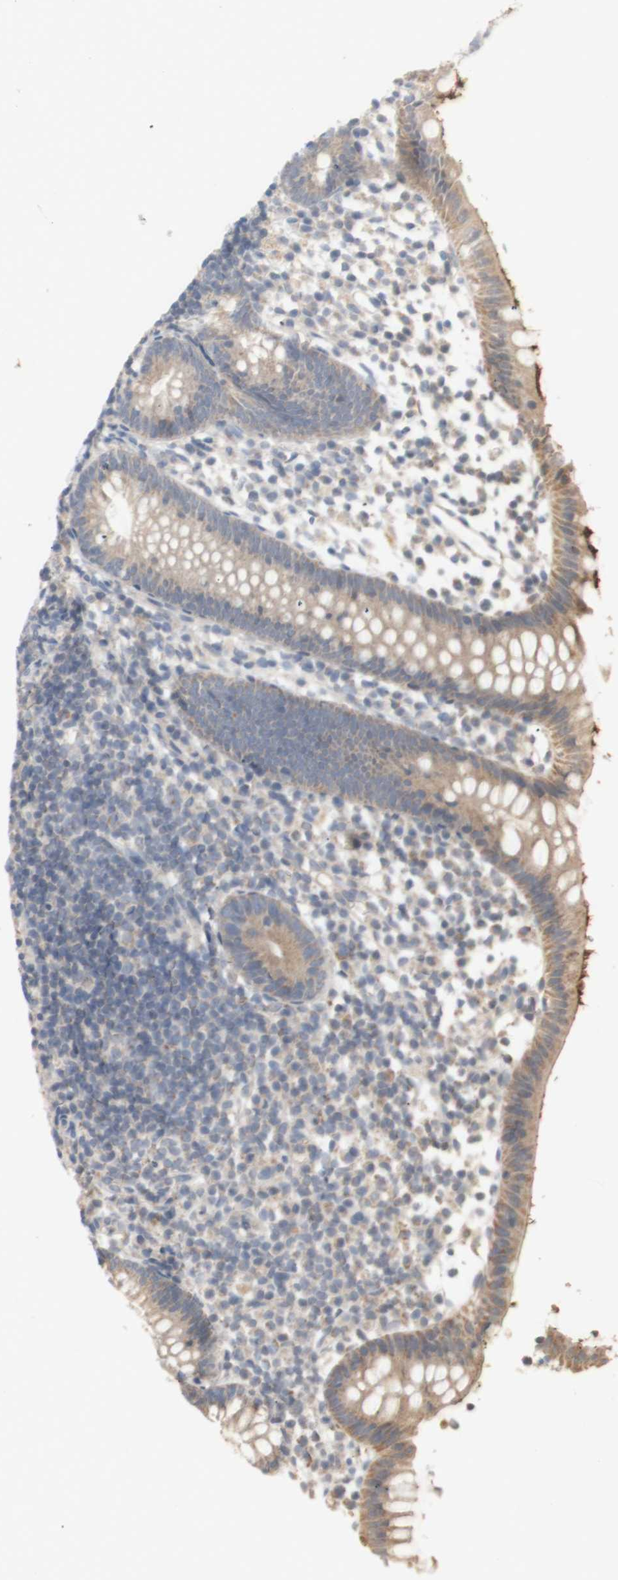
{"staining": {"intensity": "weak", "quantity": ">75%", "location": "cytoplasmic/membranous"}, "tissue": "appendix", "cell_type": "Glandular cells", "image_type": "normal", "snomed": [{"axis": "morphology", "description": "Normal tissue, NOS"}, {"axis": "topography", "description": "Appendix"}], "caption": "High-power microscopy captured an IHC image of benign appendix, revealing weak cytoplasmic/membranous staining in approximately >75% of glandular cells. Immunohistochemistry stains the protein of interest in brown and the nuclei are stained blue.", "gene": "PTGIS", "patient": {"sex": "female", "age": 20}}